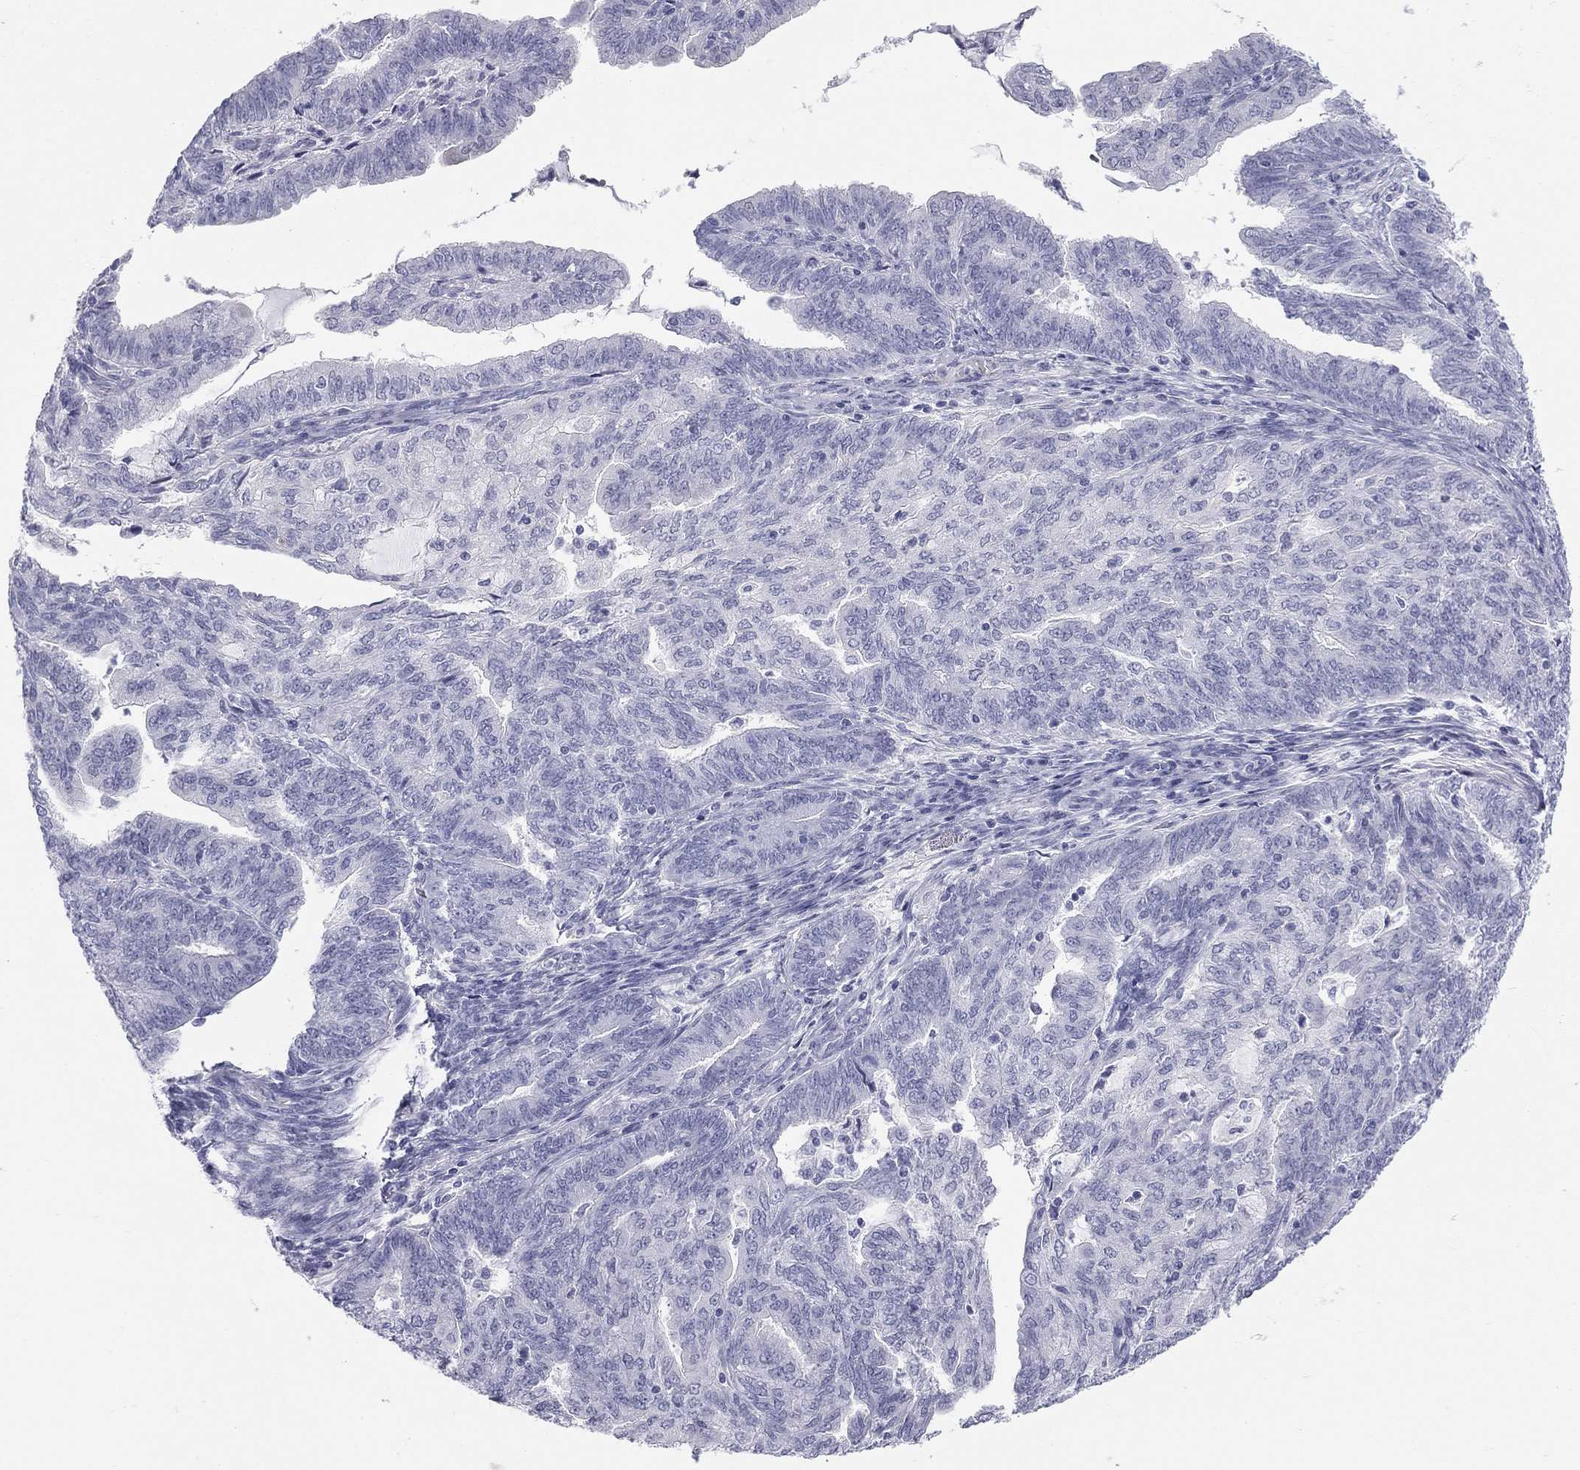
{"staining": {"intensity": "negative", "quantity": "none", "location": "none"}, "tissue": "endometrial cancer", "cell_type": "Tumor cells", "image_type": "cancer", "snomed": [{"axis": "morphology", "description": "Adenocarcinoma, NOS"}, {"axis": "topography", "description": "Endometrium"}], "caption": "Tumor cells show no significant protein positivity in endometrial cancer (adenocarcinoma).", "gene": "SULT2B1", "patient": {"sex": "female", "age": 82}}